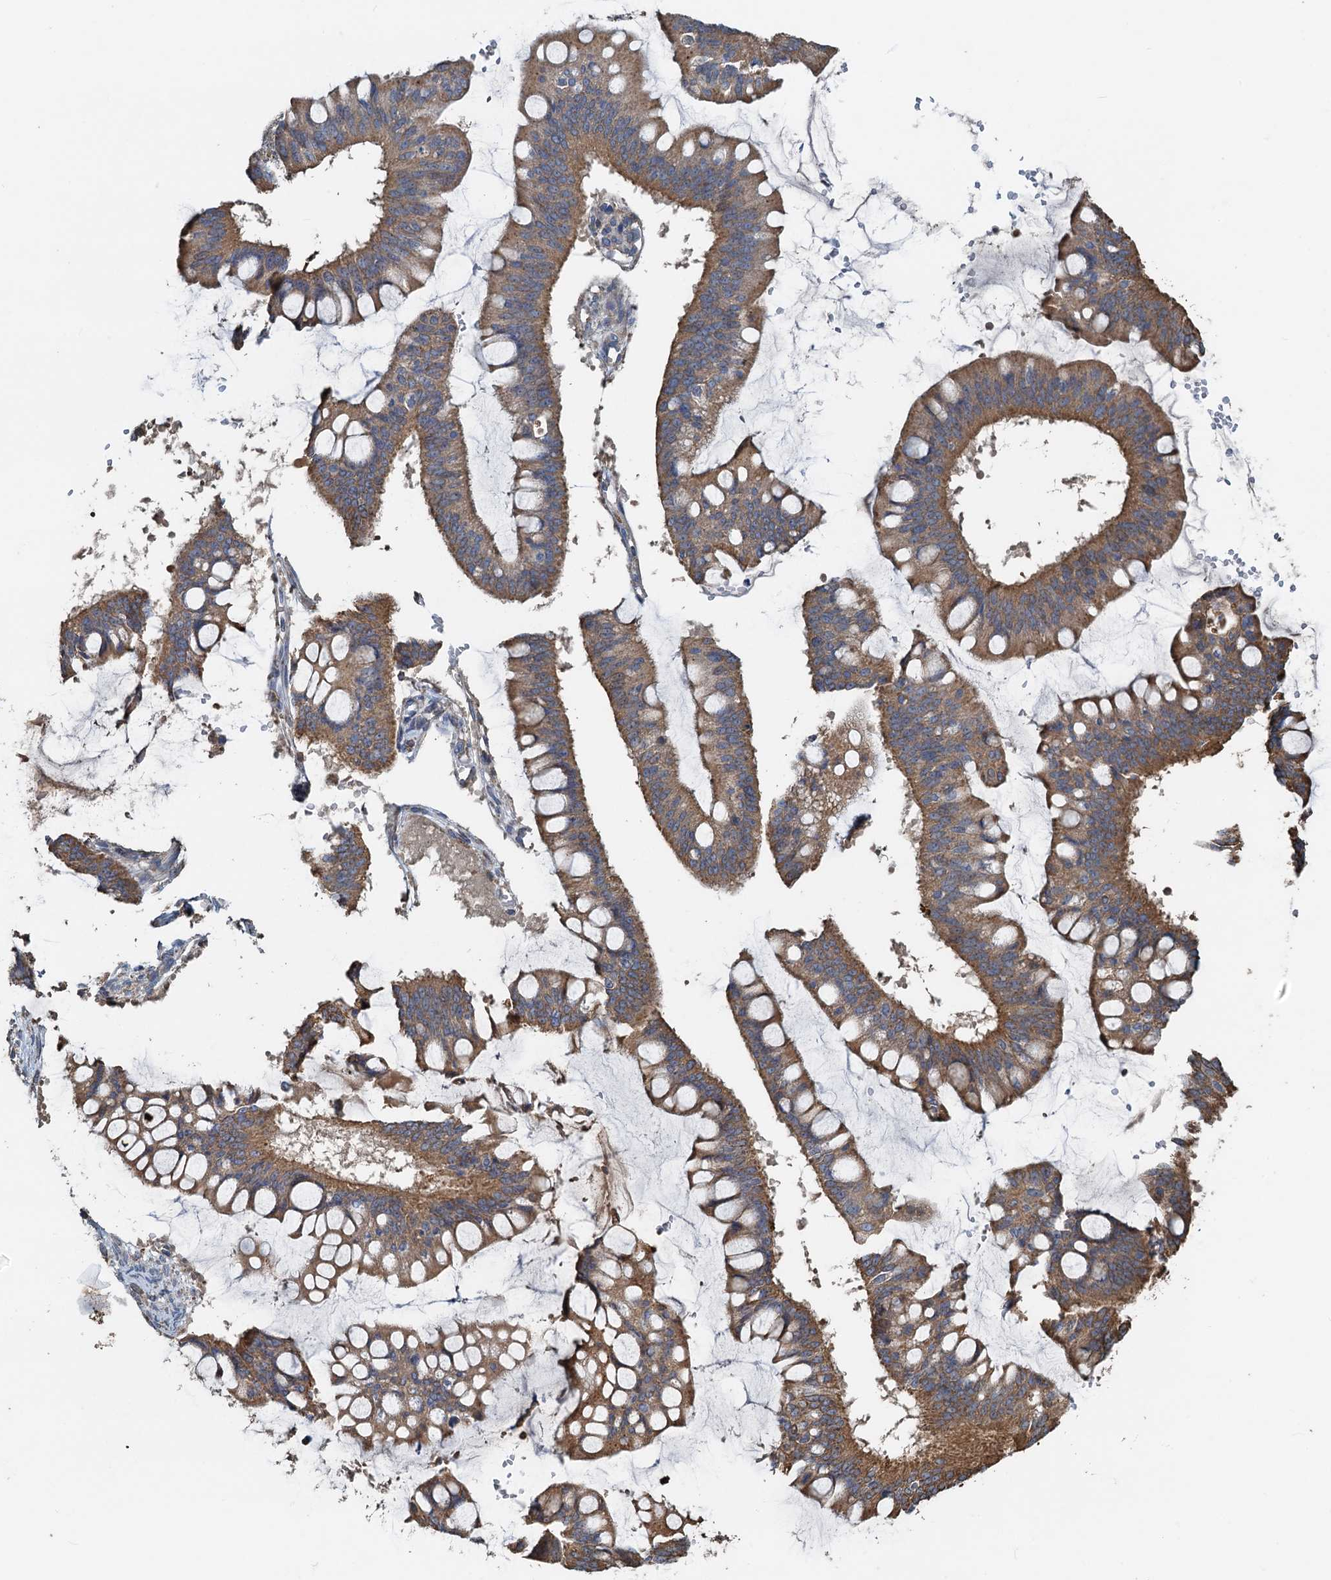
{"staining": {"intensity": "moderate", "quantity": ">75%", "location": "cytoplasmic/membranous"}, "tissue": "ovarian cancer", "cell_type": "Tumor cells", "image_type": "cancer", "snomed": [{"axis": "morphology", "description": "Cystadenocarcinoma, mucinous, NOS"}, {"axis": "topography", "description": "Ovary"}], "caption": "Immunohistochemical staining of human ovarian mucinous cystadenocarcinoma demonstrates medium levels of moderate cytoplasmic/membranous expression in approximately >75% of tumor cells.", "gene": "SDS", "patient": {"sex": "female", "age": 73}}